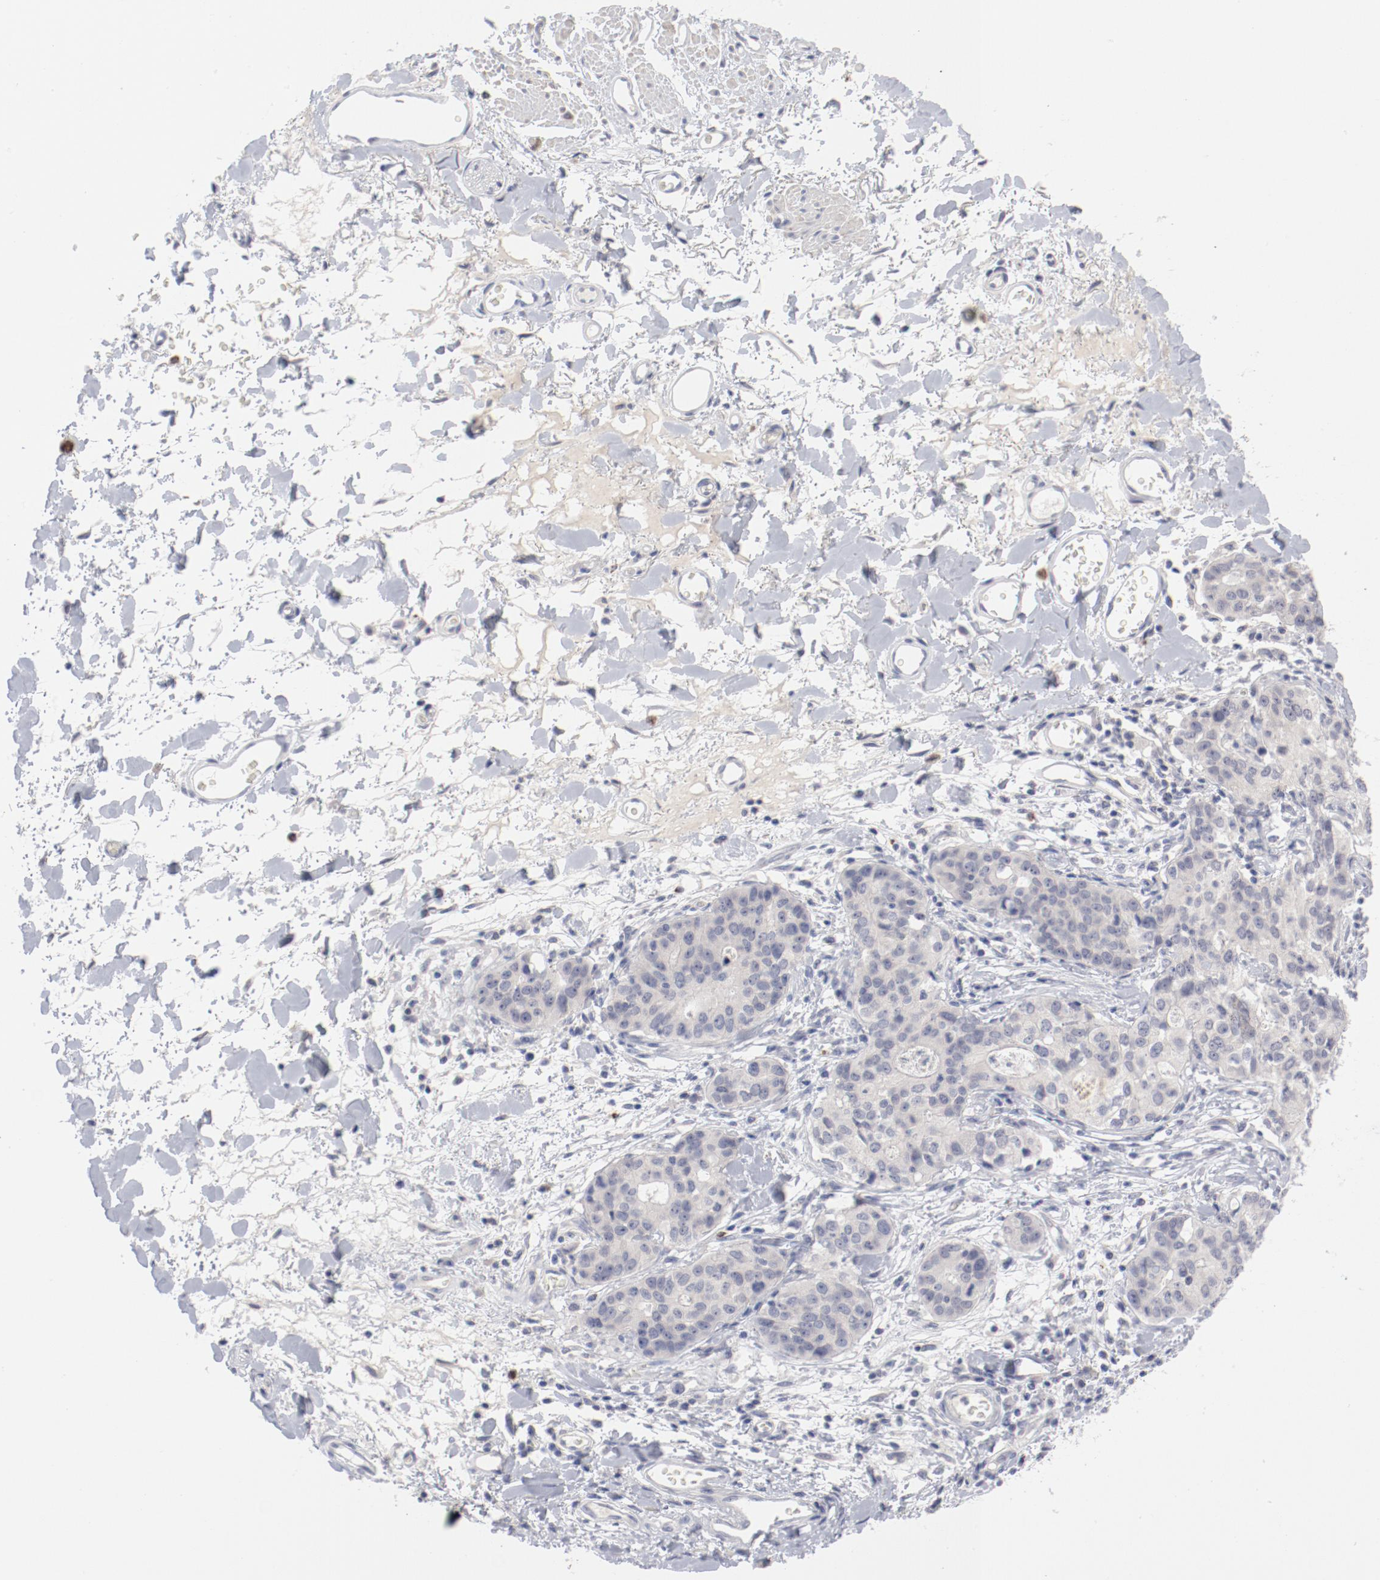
{"staining": {"intensity": "negative", "quantity": "none", "location": "none"}, "tissue": "stomach cancer", "cell_type": "Tumor cells", "image_type": "cancer", "snomed": [{"axis": "morphology", "description": "Adenocarcinoma, NOS"}, {"axis": "topography", "description": "Esophagus"}, {"axis": "topography", "description": "Stomach"}], "caption": "DAB (3,3'-diaminobenzidine) immunohistochemical staining of adenocarcinoma (stomach) demonstrates no significant staining in tumor cells.", "gene": "SH3BGR", "patient": {"sex": "male", "age": 74}}